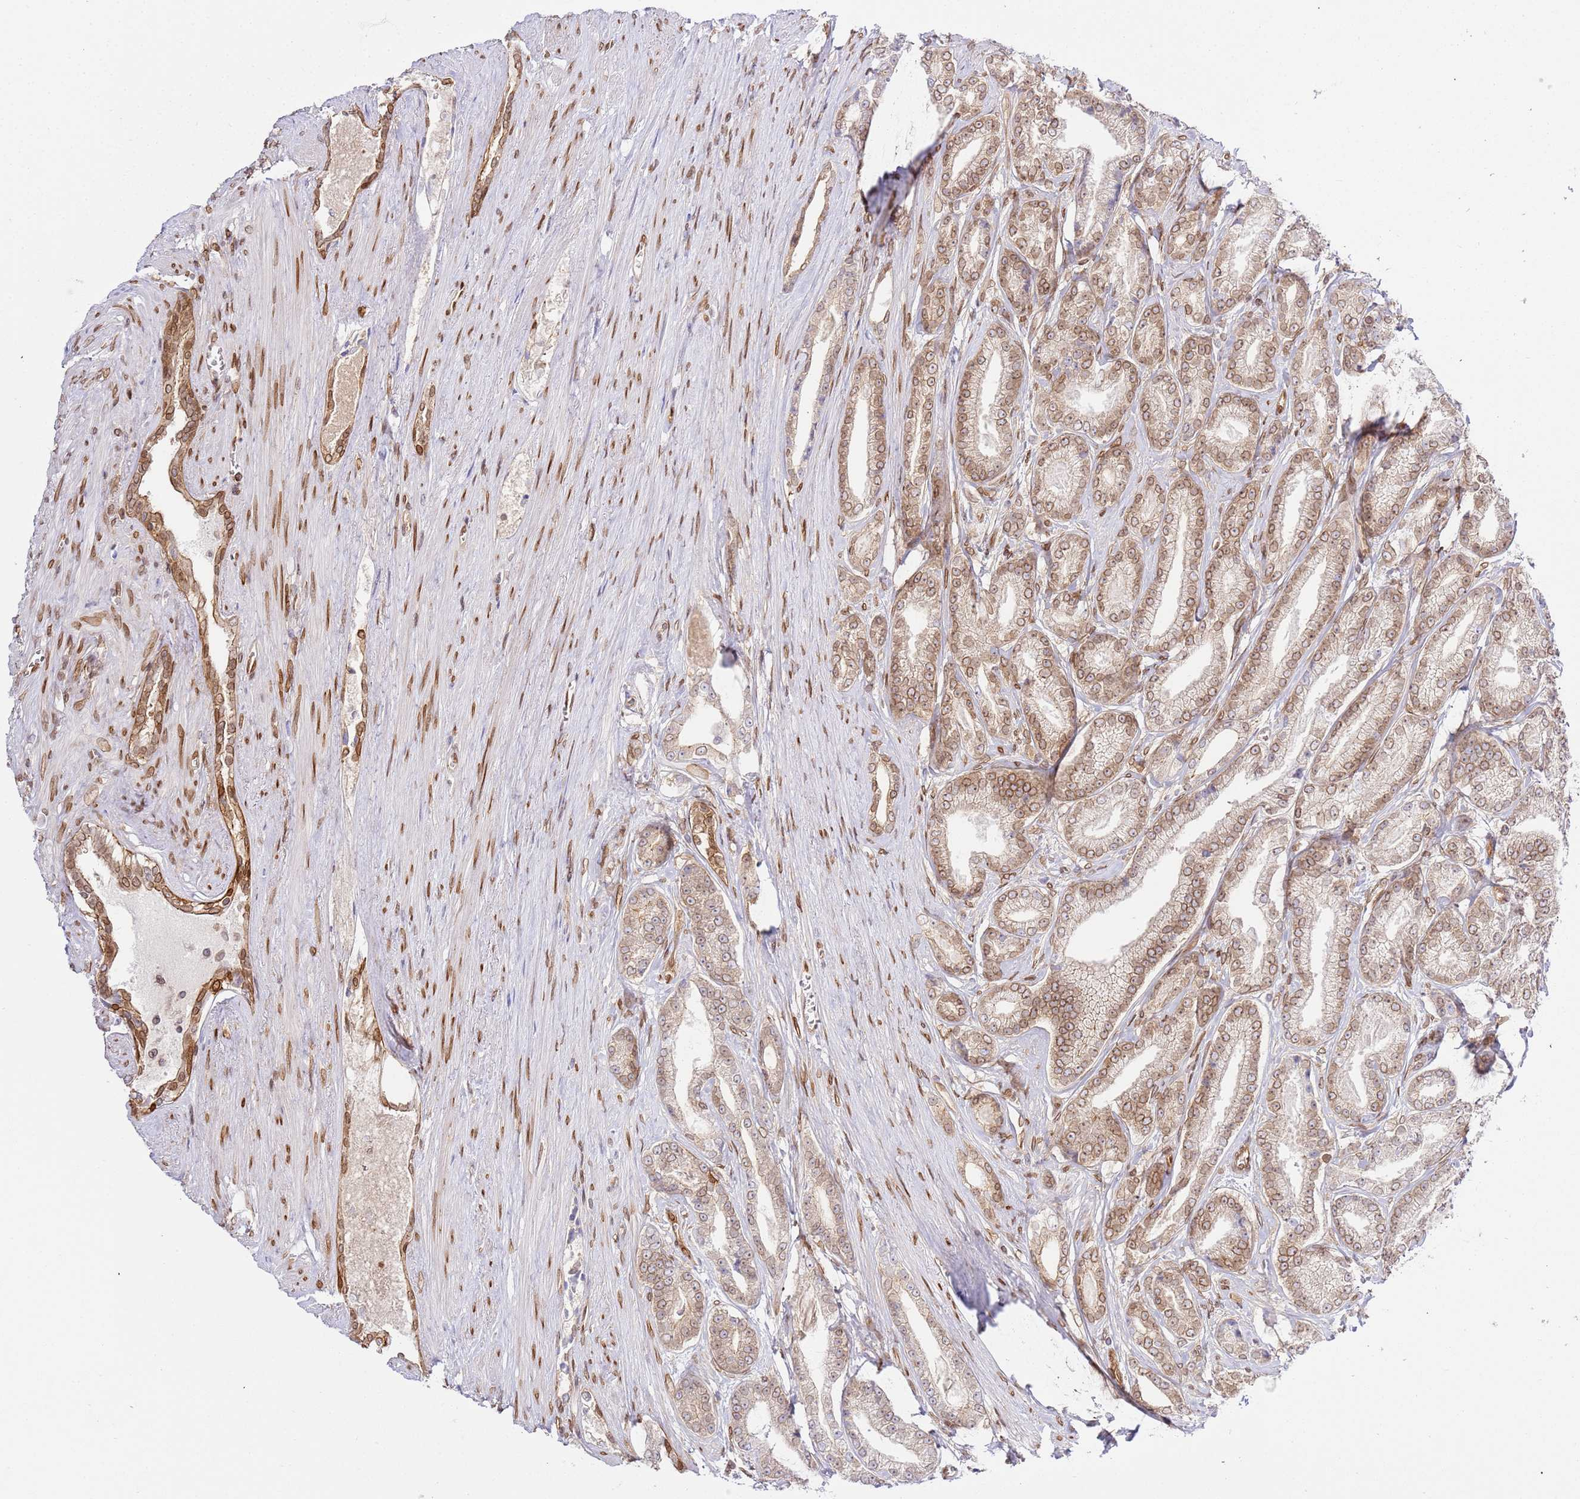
{"staining": {"intensity": "moderate", "quantity": "25%-75%", "location": "cytoplasmic/membranous,nuclear"}, "tissue": "prostate cancer", "cell_type": "Tumor cells", "image_type": "cancer", "snomed": [{"axis": "morphology", "description": "Adenocarcinoma, NOS"}, {"axis": "topography", "description": "Prostate and seminal vesicle, NOS"}], "caption": "Tumor cells show medium levels of moderate cytoplasmic/membranous and nuclear expression in approximately 25%-75% of cells in prostate adenocarcinoma.", "gene": "TRIM37", "patient": {"sex": "male", "age": 76}}